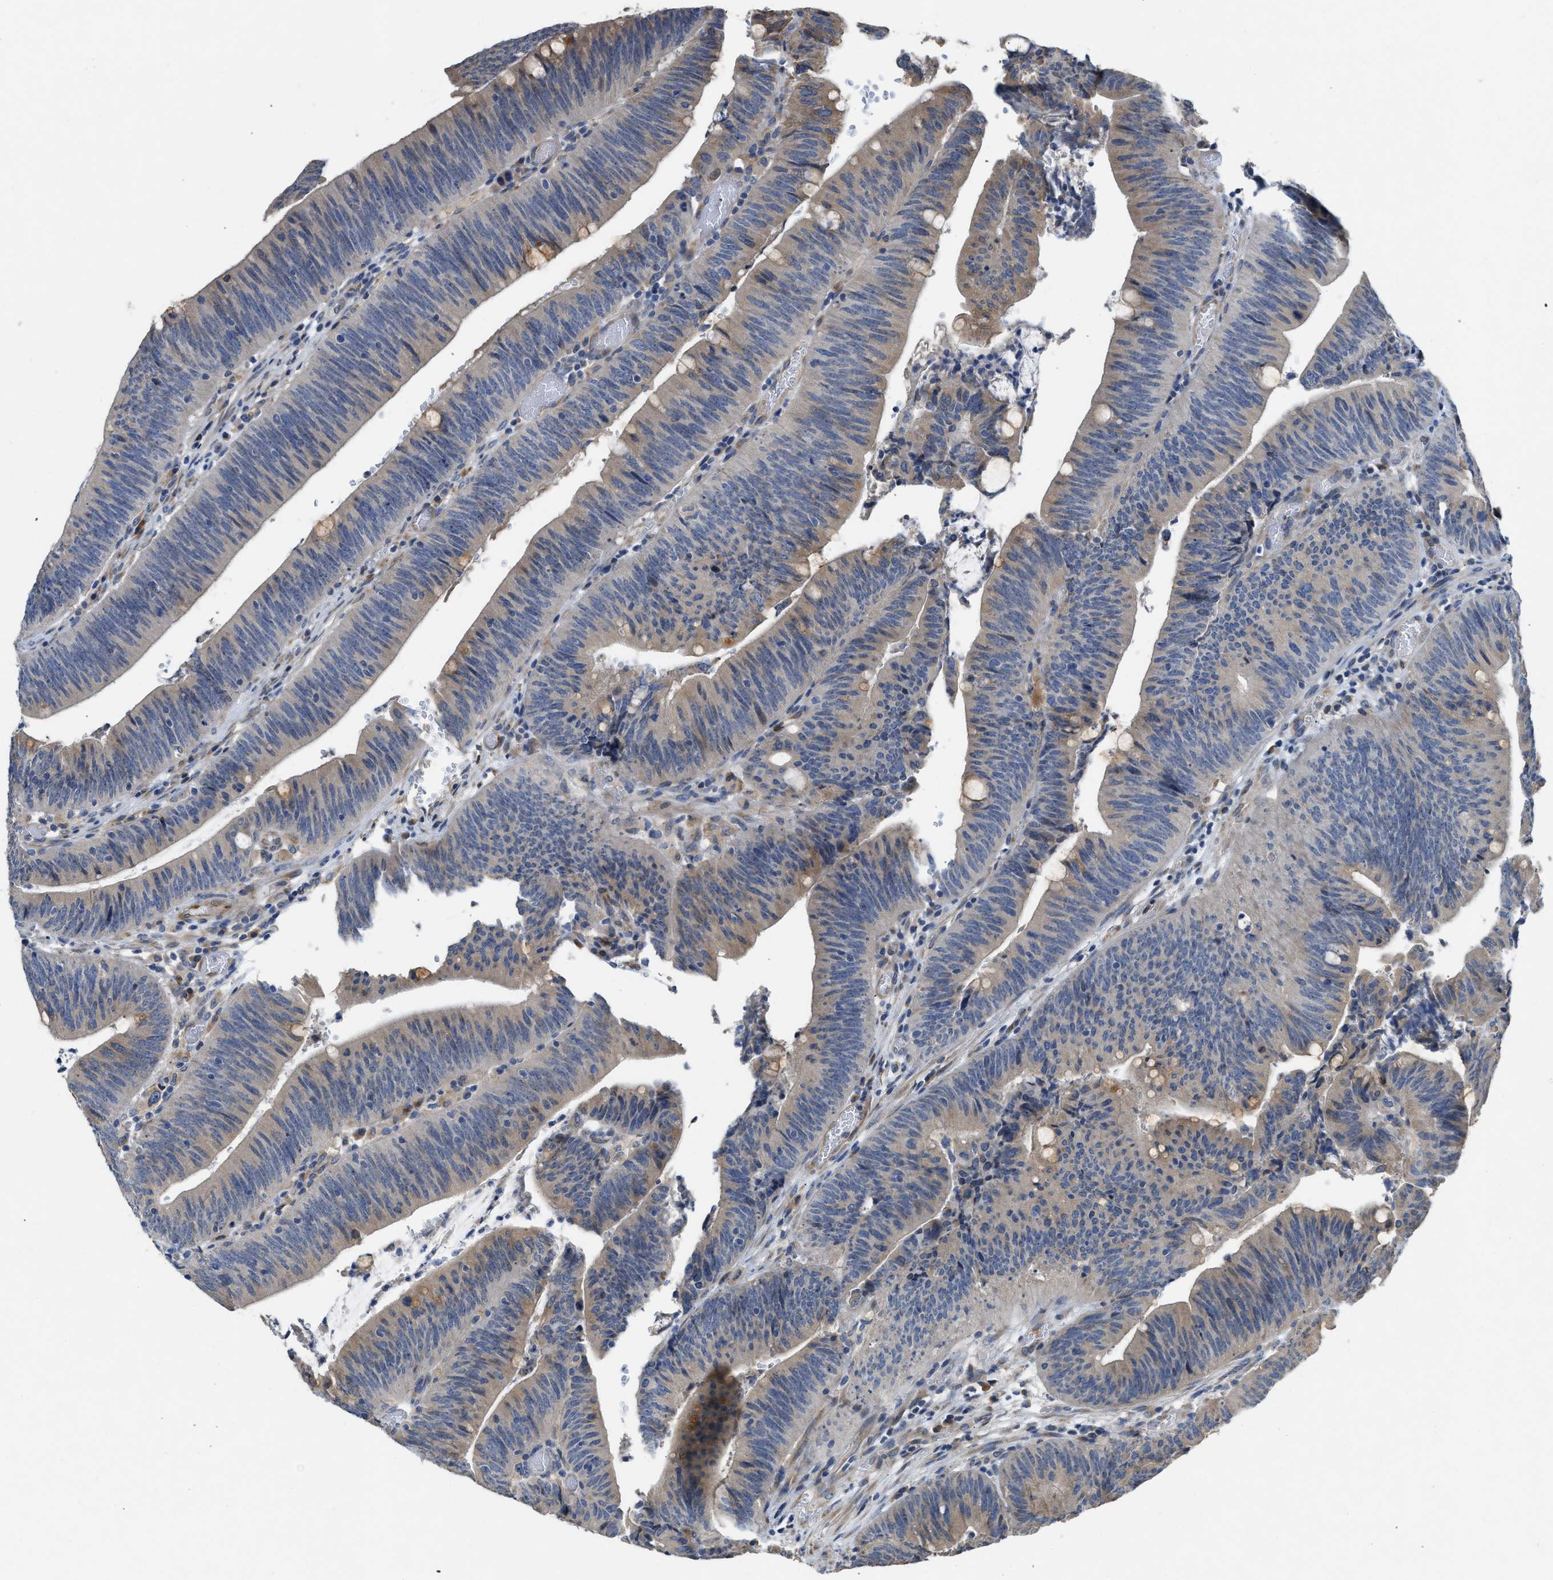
{"staining": {"intensity": "weak", "quantity": "25%-75%", "location": "cytoplasmic/membranous"}, "tissue": "colorectal cancer", "cell_type": "Tumor cells", "image_type": "cancer", "snomed": [{"axis": "morphology", "description": "Normal tissue, NOS"}, {"axis": "morphology", "description": "Adenocarcinoma, NOS"}, {"axis": "topography", "description": "Rectum"}], "caption": "Colorectal adenocarcinoma stained with DAB (3,3'-diaminobenzidine) immunohistochemistry exhibits low levels of weak cytoplasmic/membranous staining in approximately 25%-75% of tumor cells. (brown staining indicates protein expression, while blue staining denotes nuclei).", "gene": "GGCX", "patient": {"sex": "female", "age": 66}}